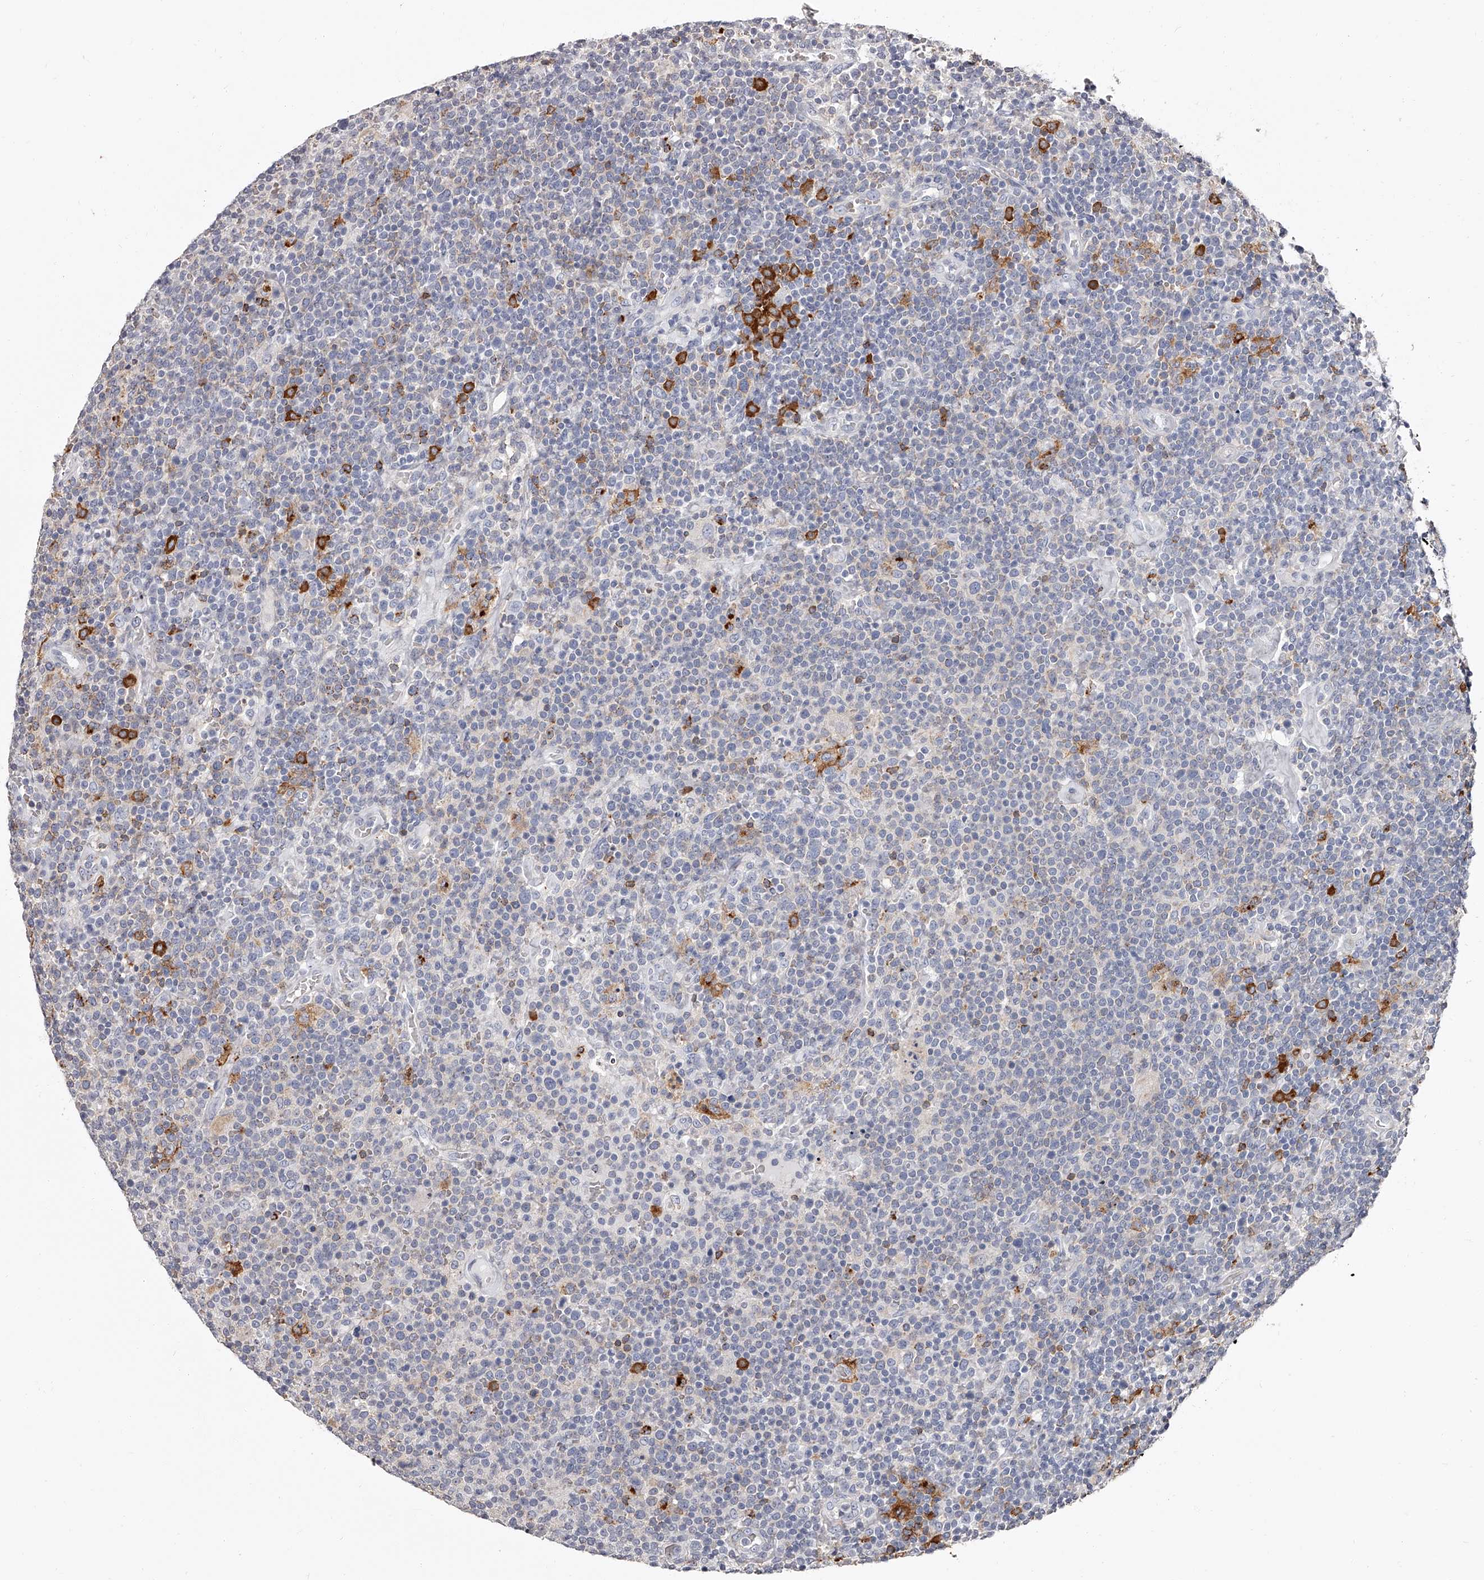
{"staining": {"intensity": "negative", "quantity": "none", "location": "none"}, "tissue": "lymphoma", "cell_type": "Tumor cells", "image_type": "cancer", "snomed": [{"axis": "morphology", "description": "Malignant lymphoma, non-Hodgkin's type, High grade"}, {"axis": "topography", "description": "Lymph node"}], "caption": "Immunohistochemical staining of malignant lymphoma, non-Hodgkin's type (high-grade) shows no significant expression in tumor cells. Nuclei are stained in blue.", "gene": "PACSIN1", "patient": {"sex": "male", "age": 61}}